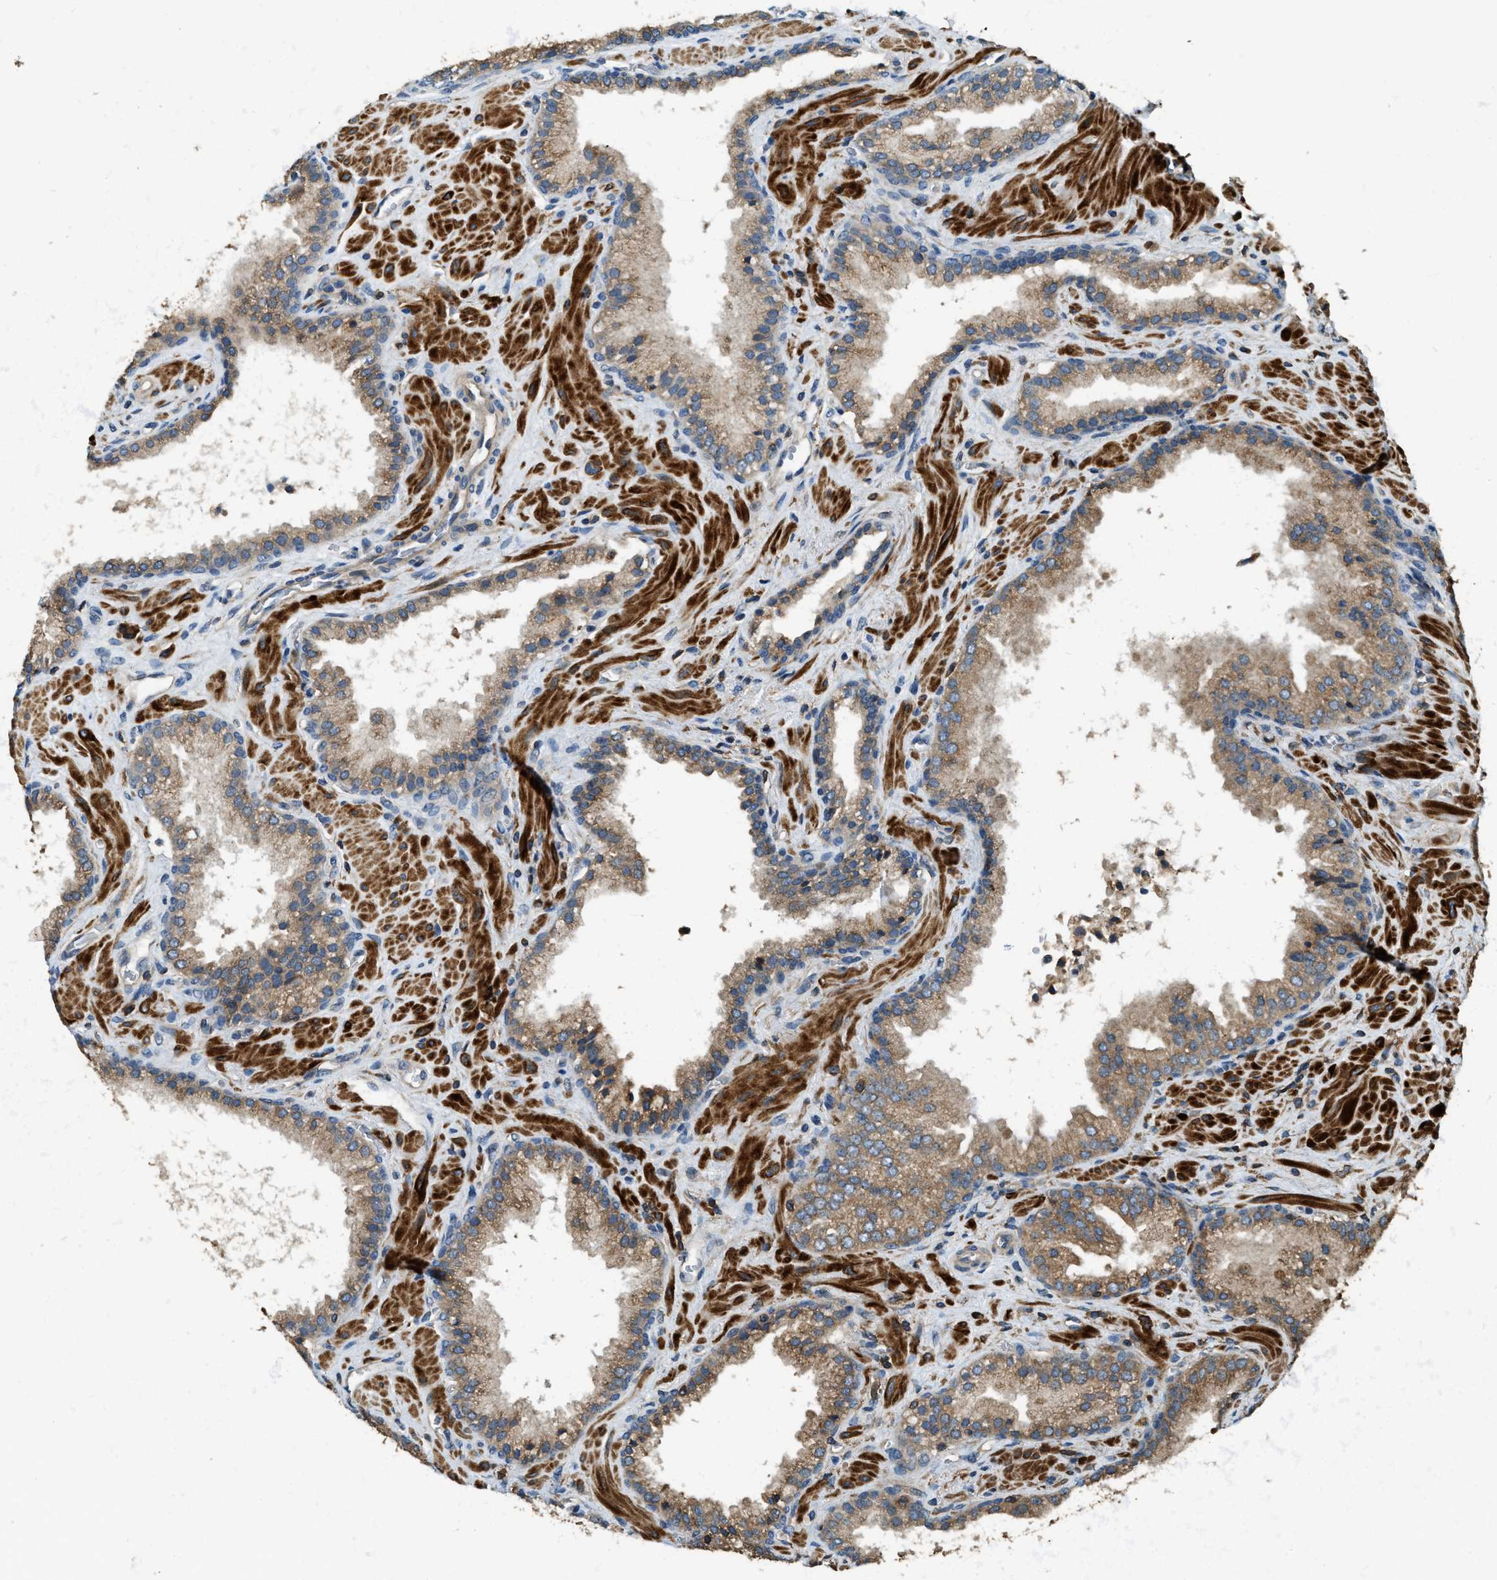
{"staining": {"intensity": "moderate", "quantity": ">75%", "location": "cytoplasmic/membranous"}, "tissue": "prostate cancer", "cell_type": "Tumor cells", "image_type": "cancer", "snomed": [{"axis": "morphology", "description": "Adenocarcinoma, Low grade"}, {"axis": "topography", "description": "Prostate"}], "caption": "IHC (DAB) staining of human prostate adenocarcinoma (low-grade) reveals moderate cytoplasmic/membranous protein expression in about >75% of tumor cells.", "gene": "ERGIC1", "patient": {"sex": "male", "age": 71}}